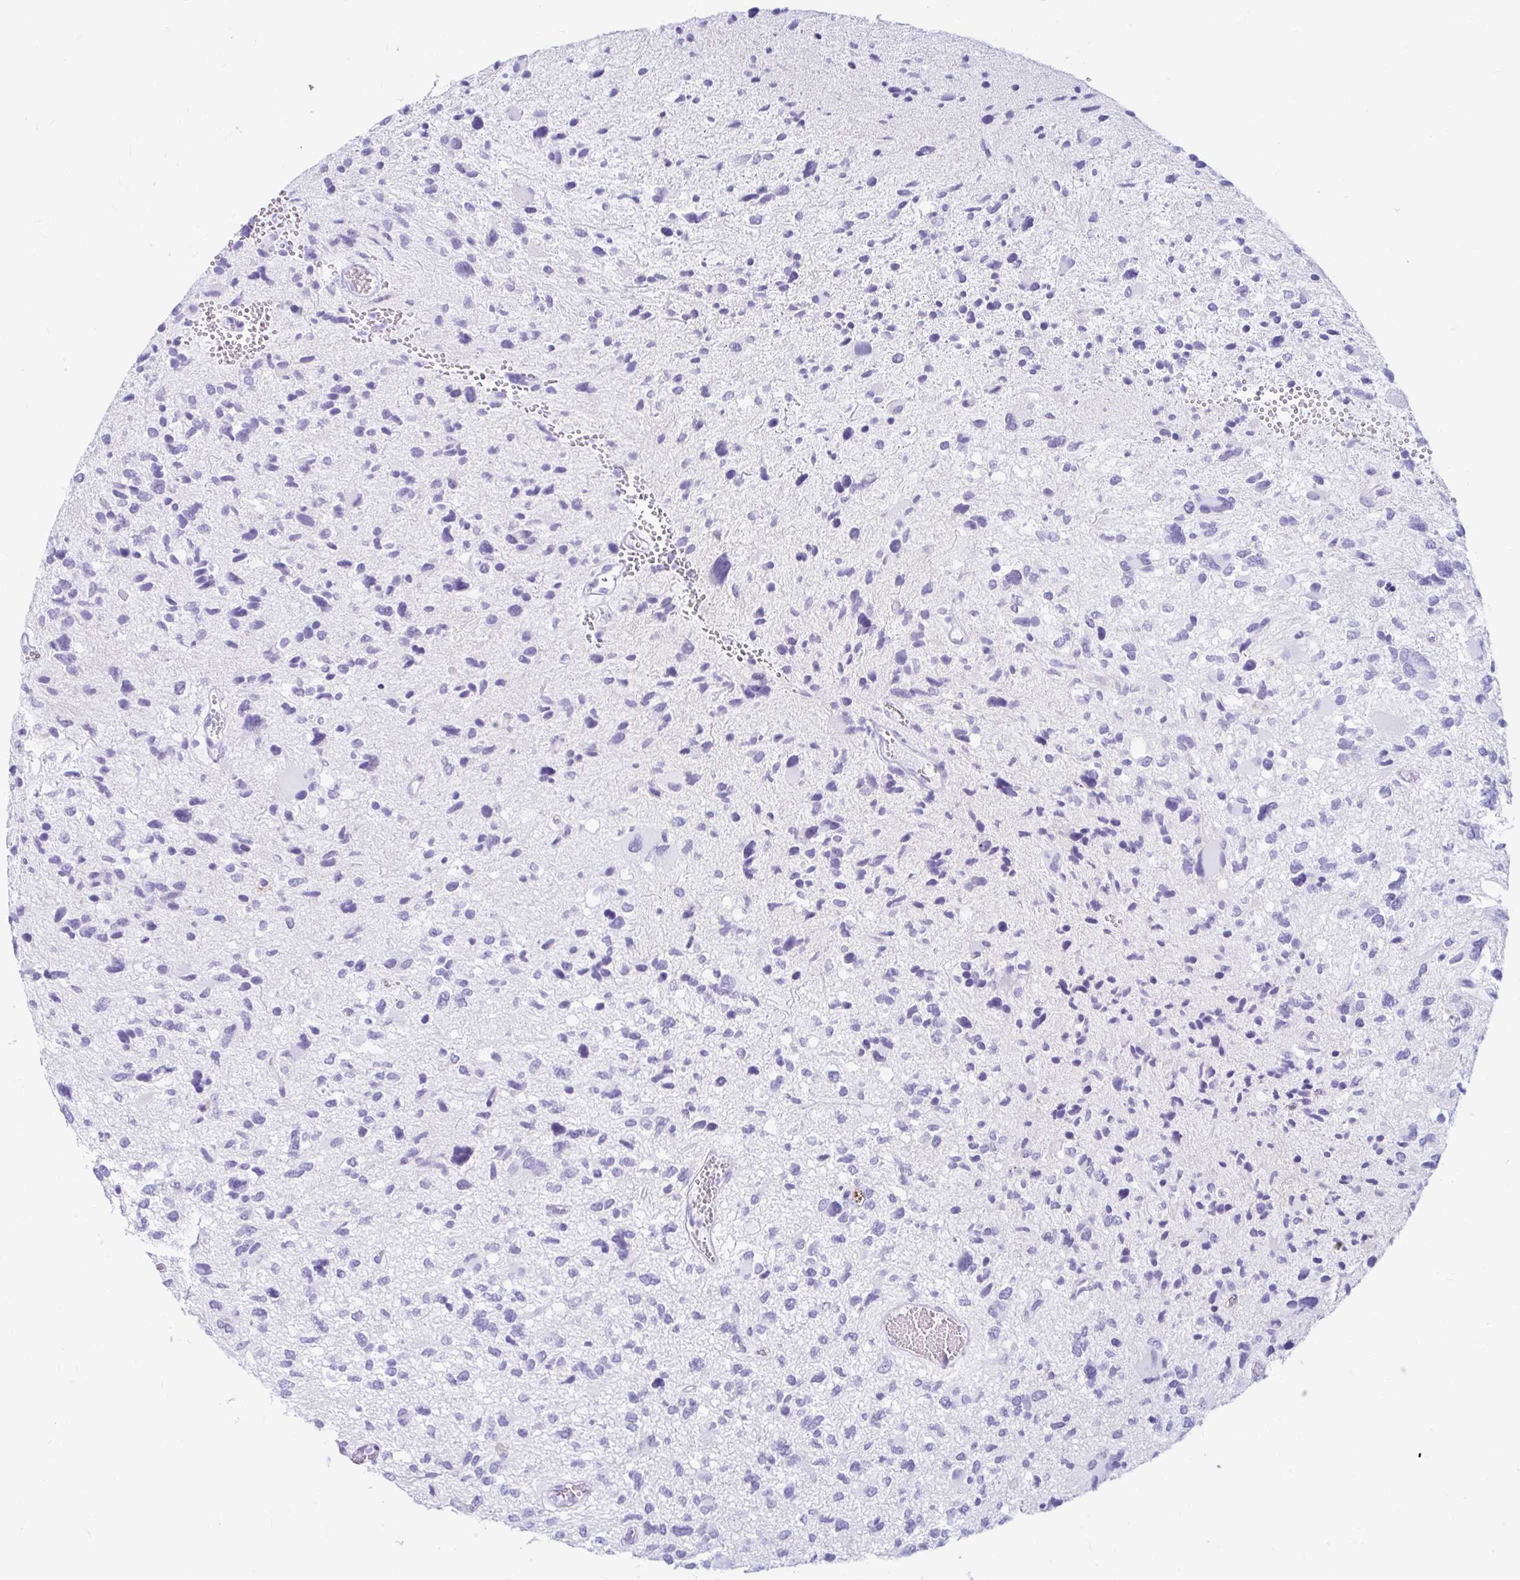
{"staining": {"intensity": "negative", "quantity": "none", "location": "none"}, "tissue": "glioma", "cell_type": "Tumor cells", "image_type": "cancer", "snomed": [{"axis": "morphology", "description": "Glioma, malignant, High grade"}, {"axis": "topography", "description": "Brain"}], "caption": "An immunohistochemistry (IHC) image of malignant glioma (high-grade) is shown. There is no staining in tumor cells of malignant glioma (high-grade).", "gene": "ERICH6", "patient": {"sex": "female", "age": 11}}